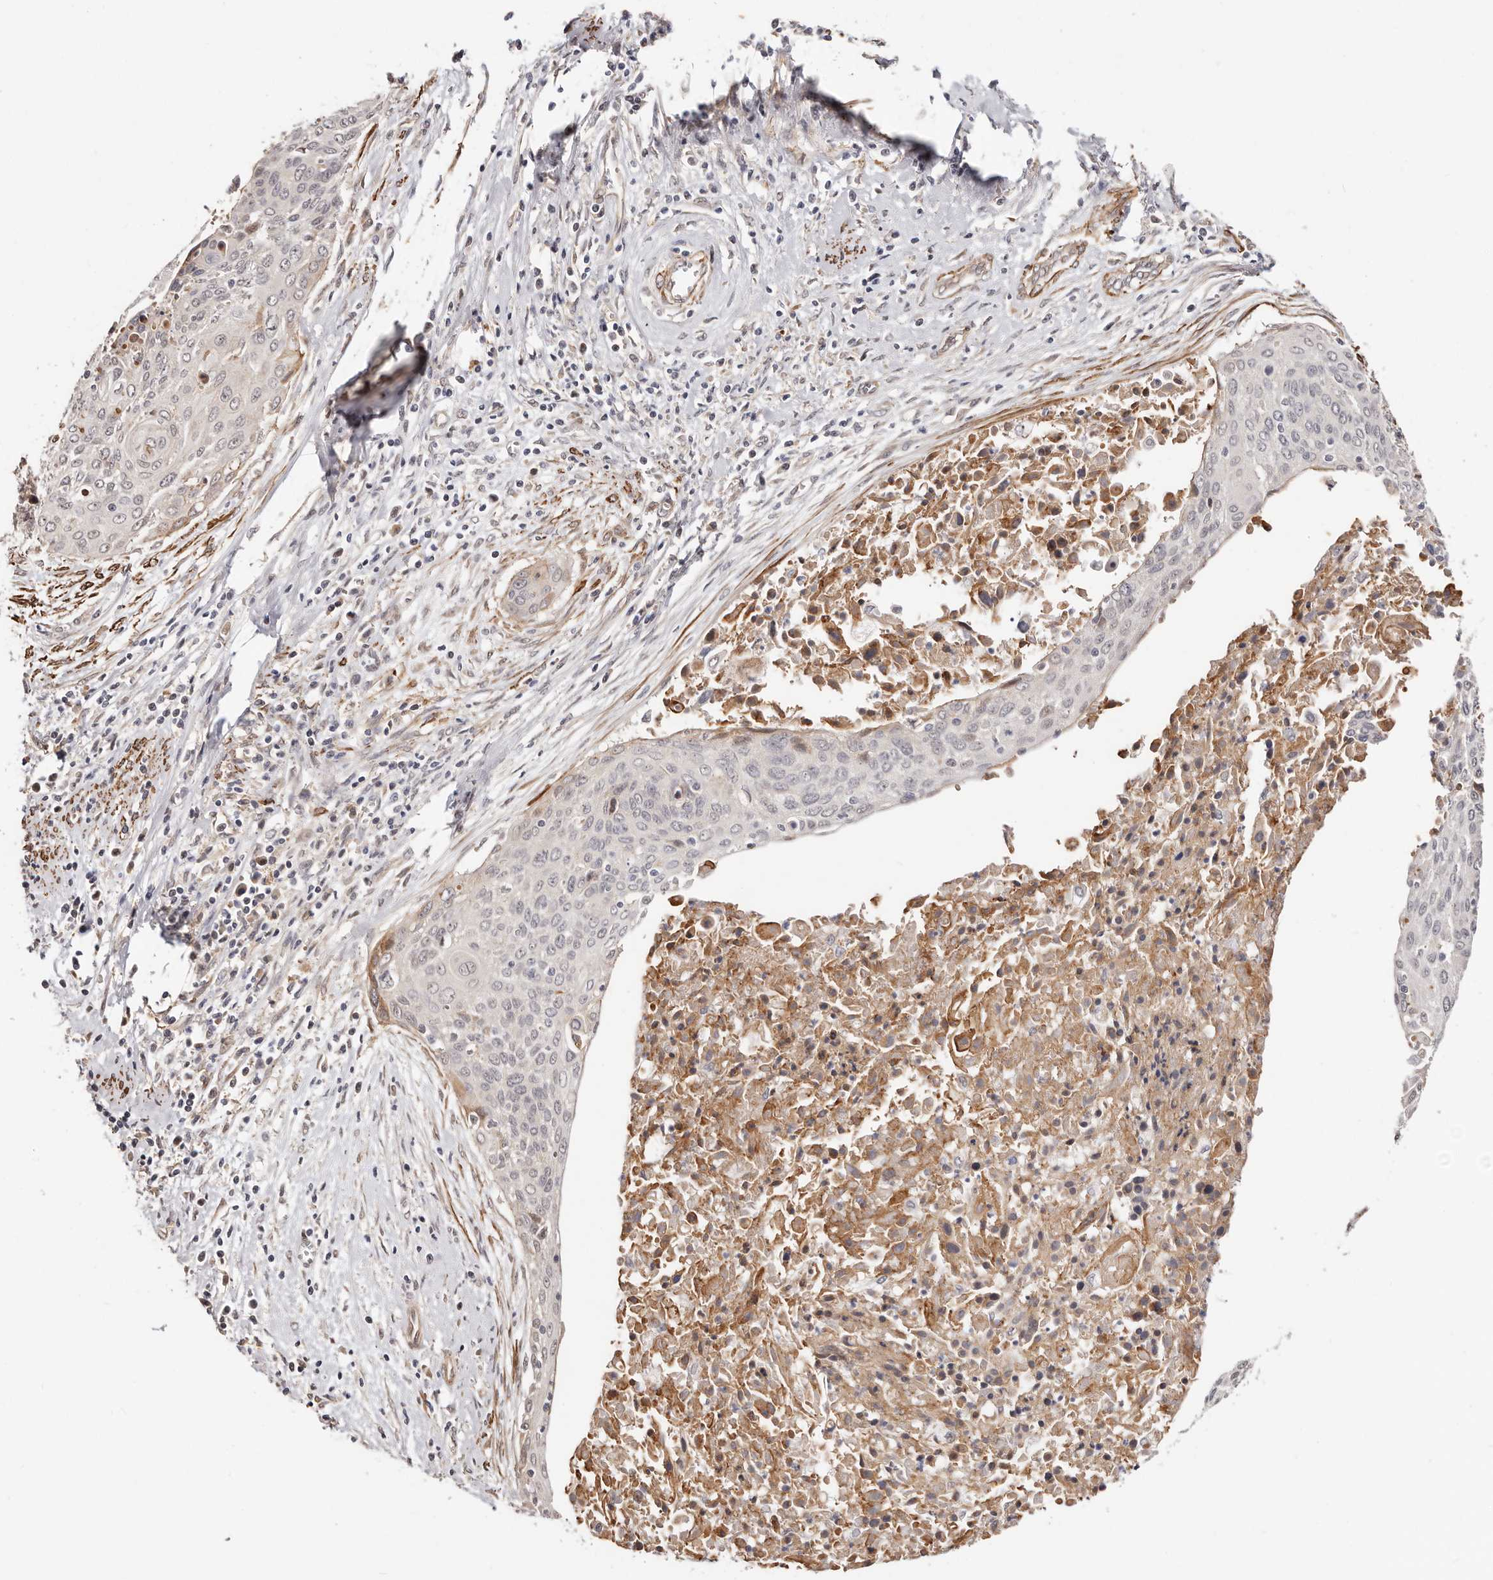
{"staining": {"intensity": "weak", "quantity": "<25%", "location": "cytoplasmic/membranous"}, "tissue": "cervical cancer", "cell_type": "Tumor cells", "image_type": "cancer", "snomed": [{"axis": "morphology", "description": "Squamous cell carcinoma, NOS"}, {"axis": "topography", "description": "Cervix"}], "caption": "Histopathology image shows no significant protein expression in tumor cells of cervical cancer.", "gene": "TRIP13", "patient": {"sex": "female", "age": 55}}